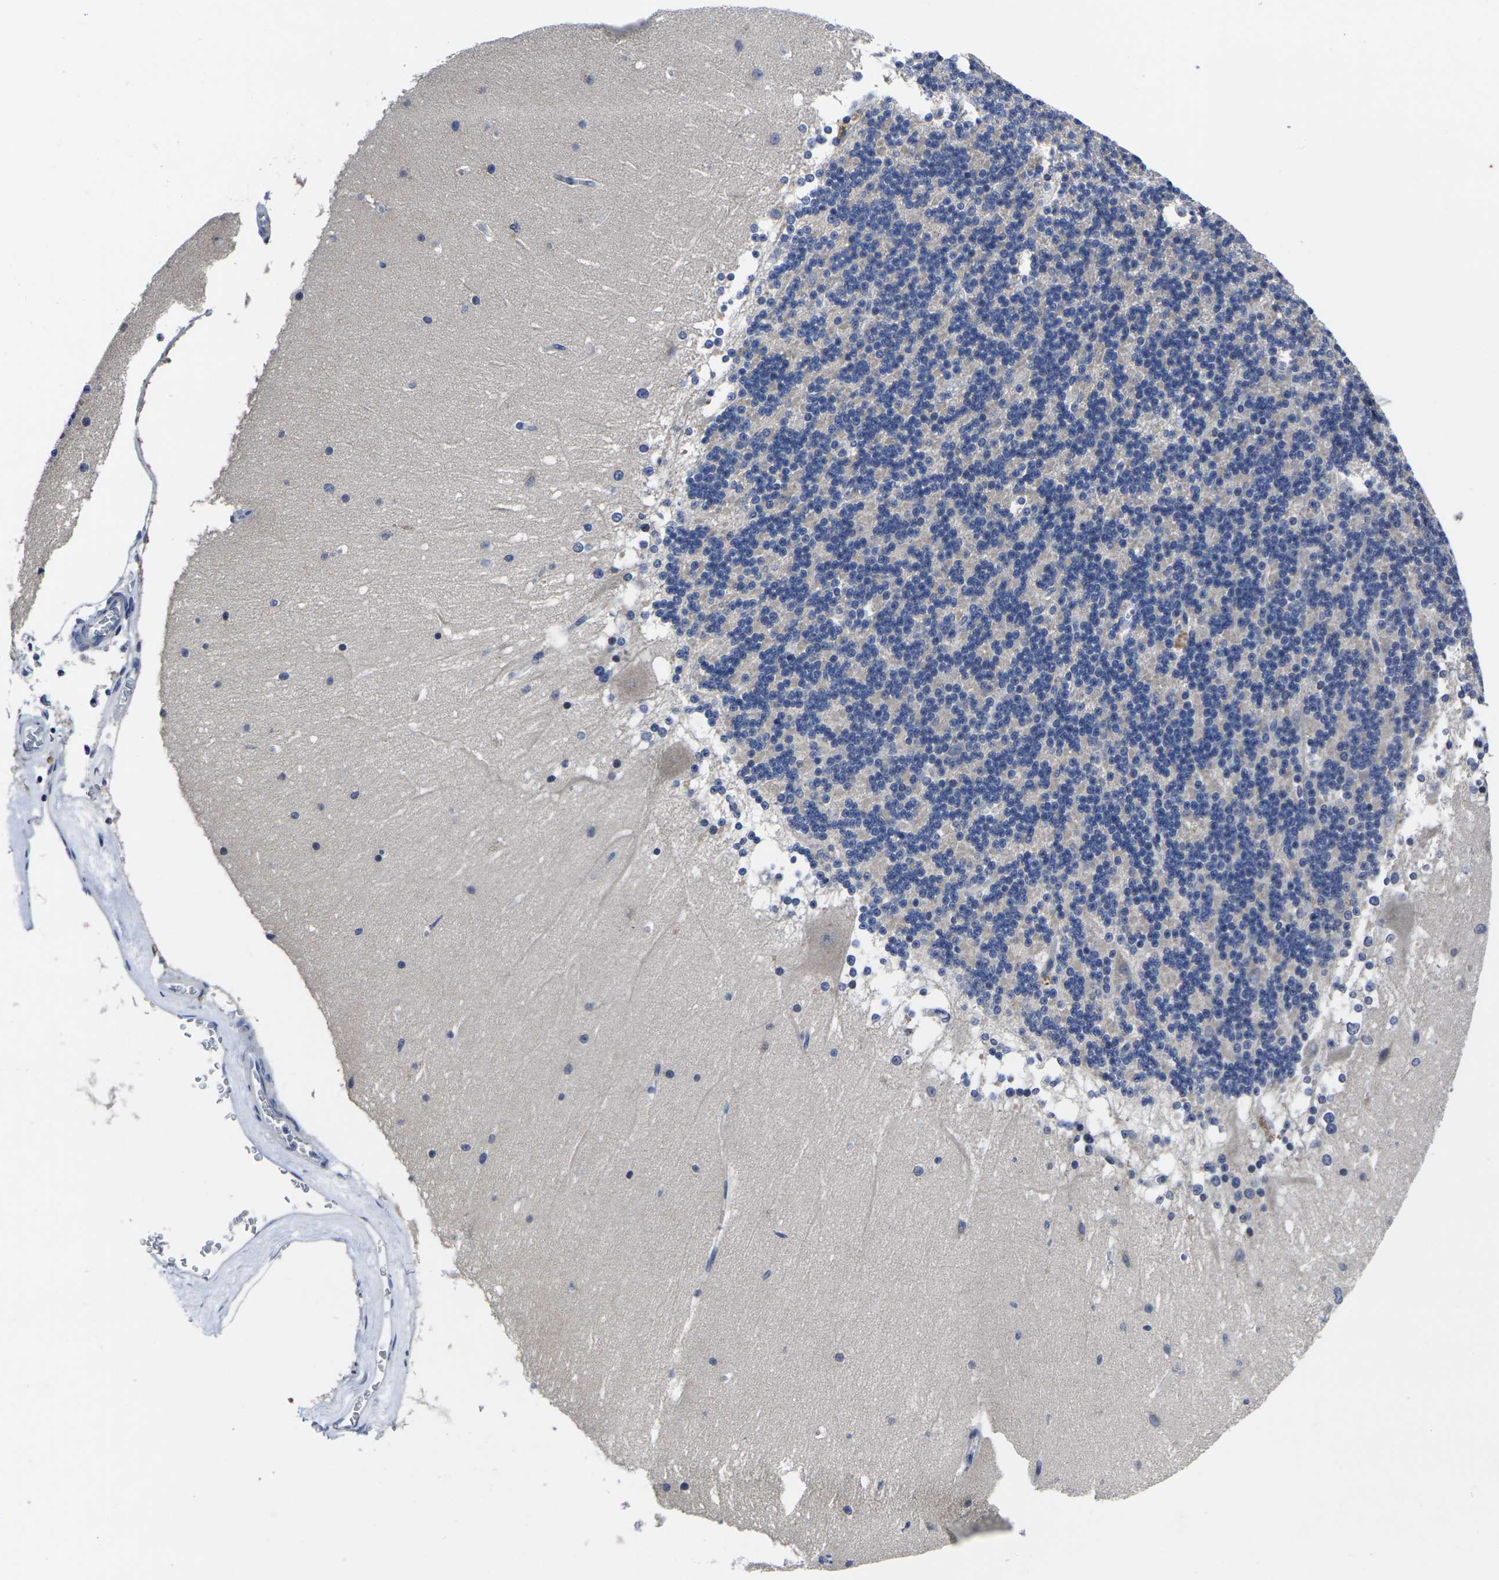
{"staining": {"intensity": "negative", "quantity": "none", "location": "none"}, "tissue": "cerebellum", "cell_type": "Cells in granular layer", "image_type": "normal", "snomed": [{"axis": "morphology", "description": "Normal tissue, NOS"}, {"axis": "topography", "description": "Cerebellum"}], "caption": "Histopathology image shows no significant protein staining in cells in granular layer of benign cerebellum. Brightfield microscopy of immunohistochemistry (IHC) stained with DAB (3,3'-diaminobenzidine) (brown) and hematoxylin (blue), captured at high magnification.", "gene": "CYP2C8", "patient": {"sex": "female", "age": 19}}